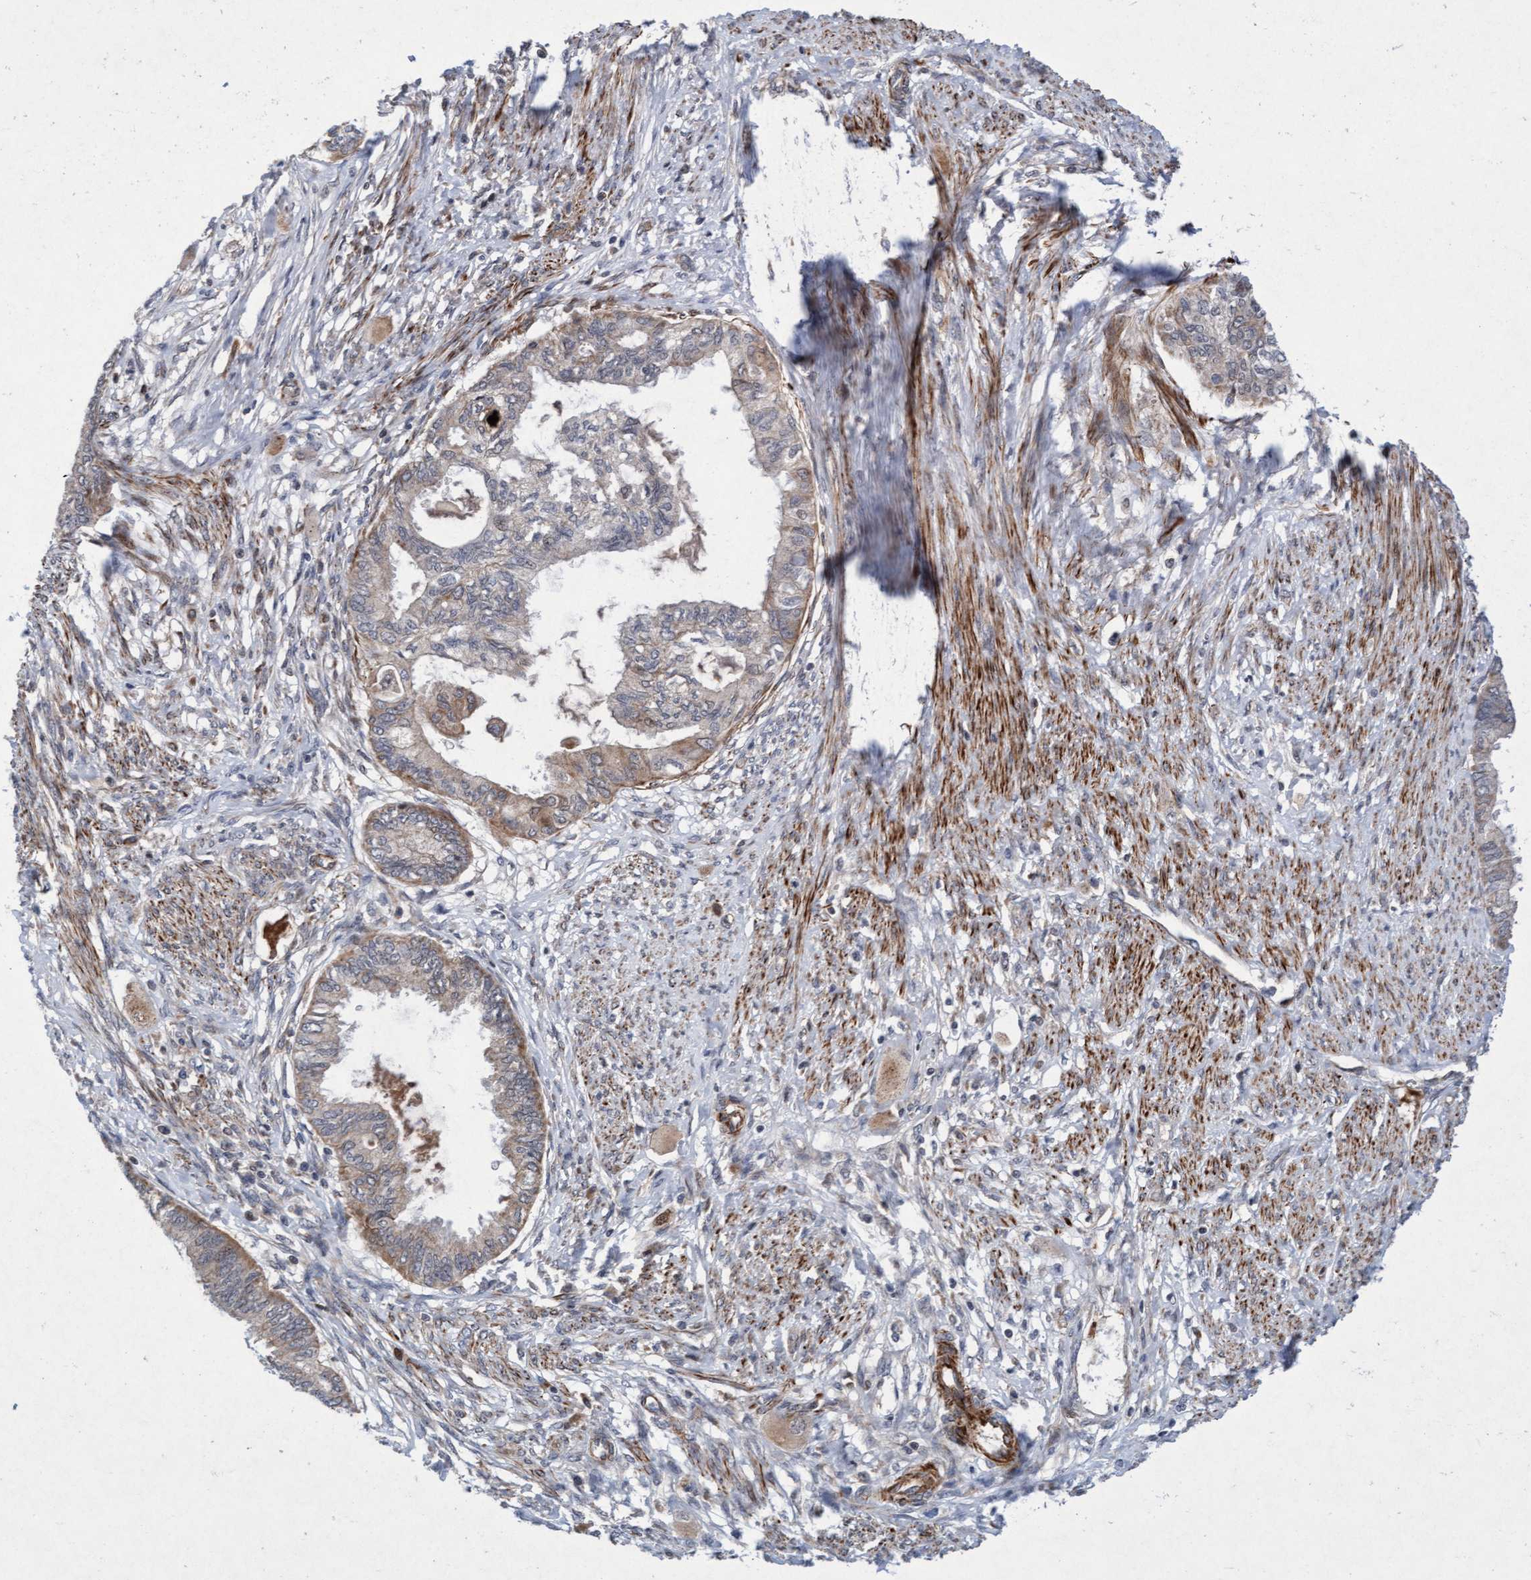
{"staining": {"intensity": "moderate", "quantity": "<25%", "location": "cytoplasmic/membranous"}, "tissue": "cervical cancer", "cell_type": "Tumor cells", "image_type": "cancer", "snomed": [{"axis": "morphology", "description": "Normal tissue, NOS"}, {"axis": "morphology", "description": "Adenocarcinoma, NOS"}, {"axis": "topography", "description": "Cervix"}, {"axis": "topography", "description": "Endometrium"}], "caption": "Human adenocarcinoma (cervical) stained with a protein marker exhibits moderate staining in tumor cells.", "gene": "TMEM70", "patient": {"sex": "female", "age": 86}}